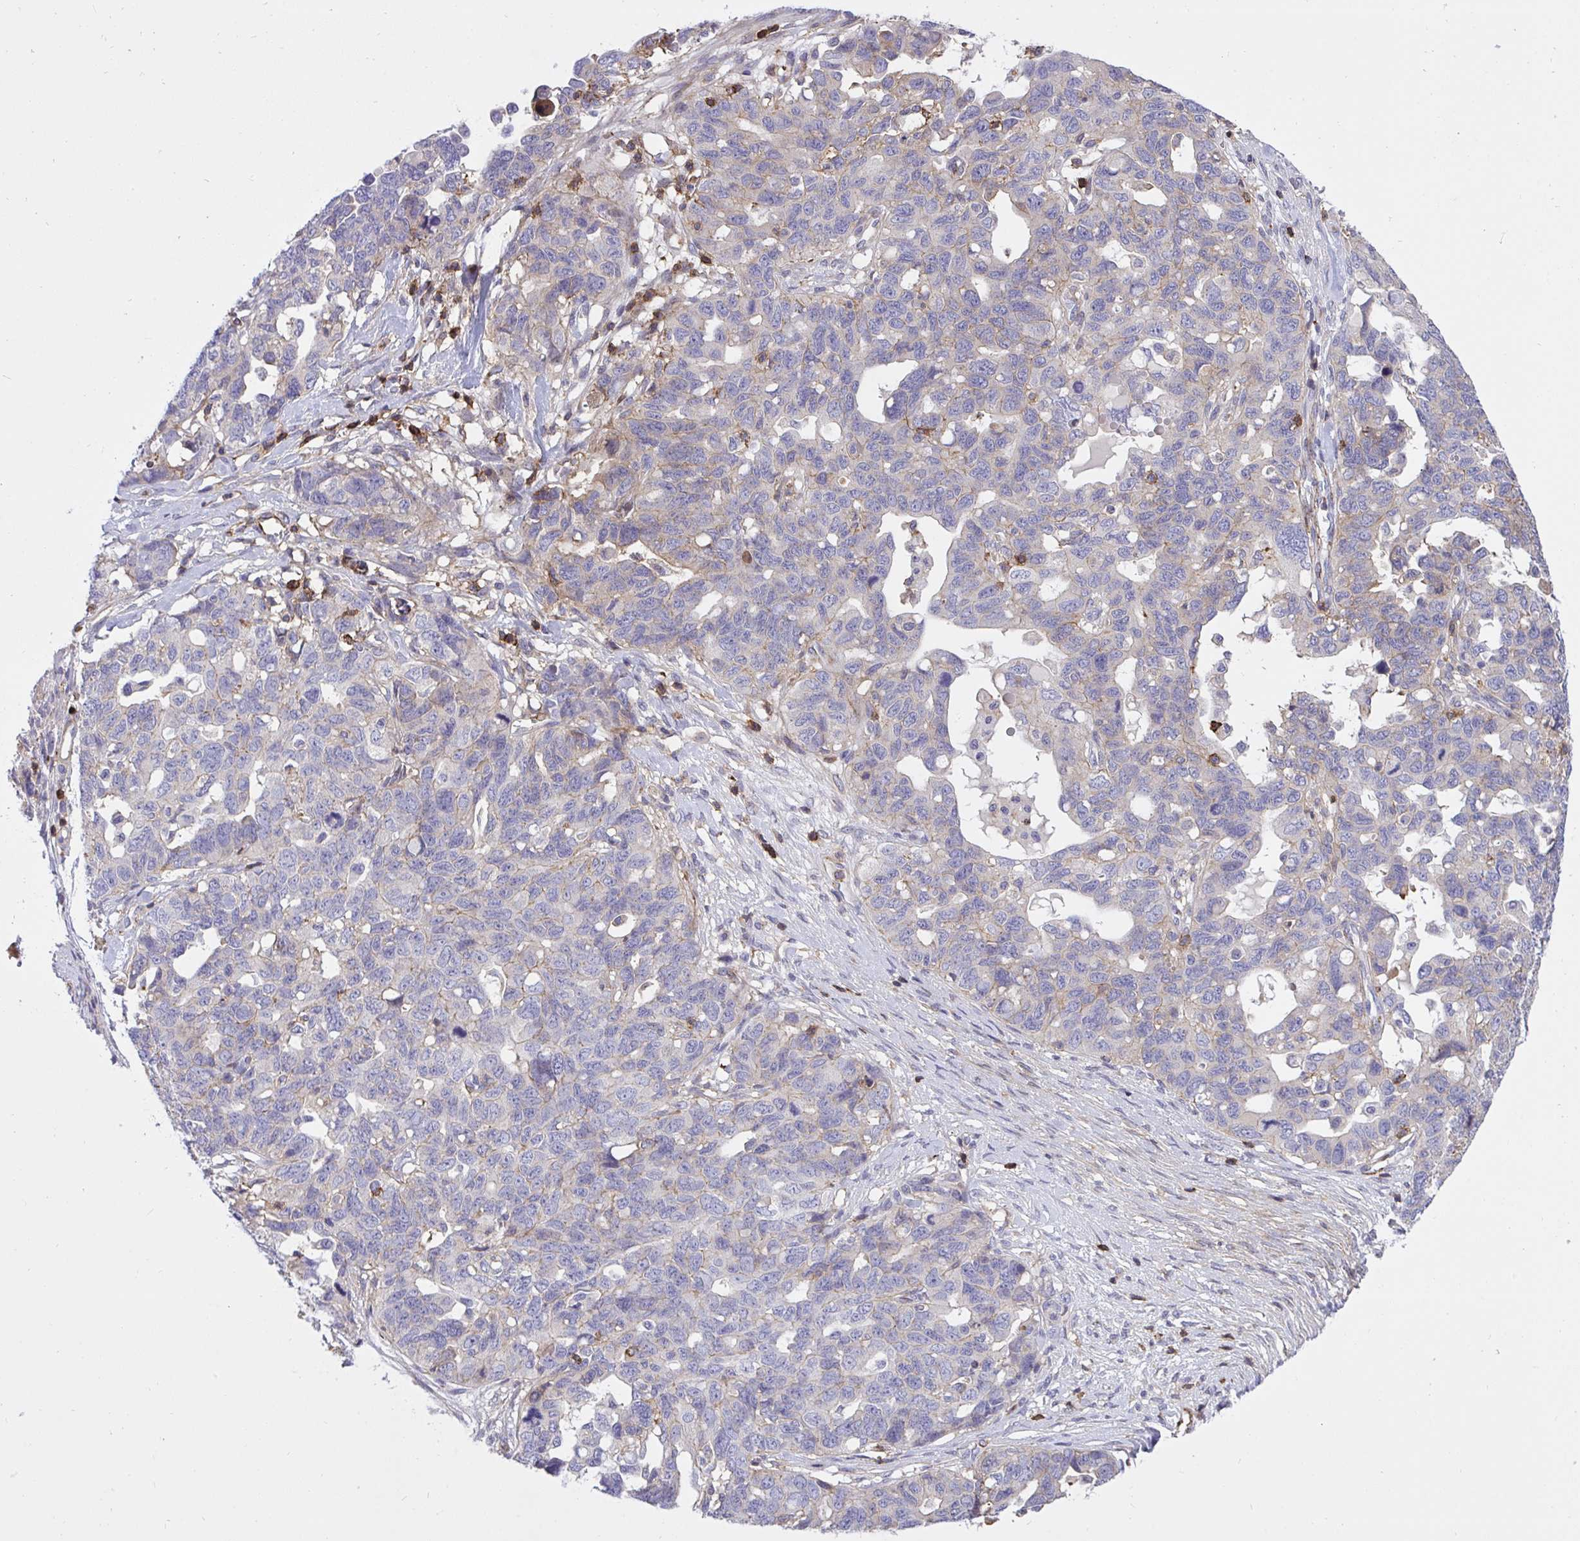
{"staining": {"intensity": "negative", "quantity": "none", "location": "none"}, "tissue": "ovarian cancer", "cell_type": "Tumor cells", "image_type": "cancer", "snomed": [{"axis": "morphology", "description": "Cystadenocarcinoma, serous, NOS"}, {"axis": "topography", "description": "Ovary"}], "caption": "Human ovarian cancer (serous cystadenocarcinoma) stained for a protein using immunohistochemistry exhibits no positivity in tumor cells.", "gene": "ERI1", "patient": {"sex": "female", "age": 69}}